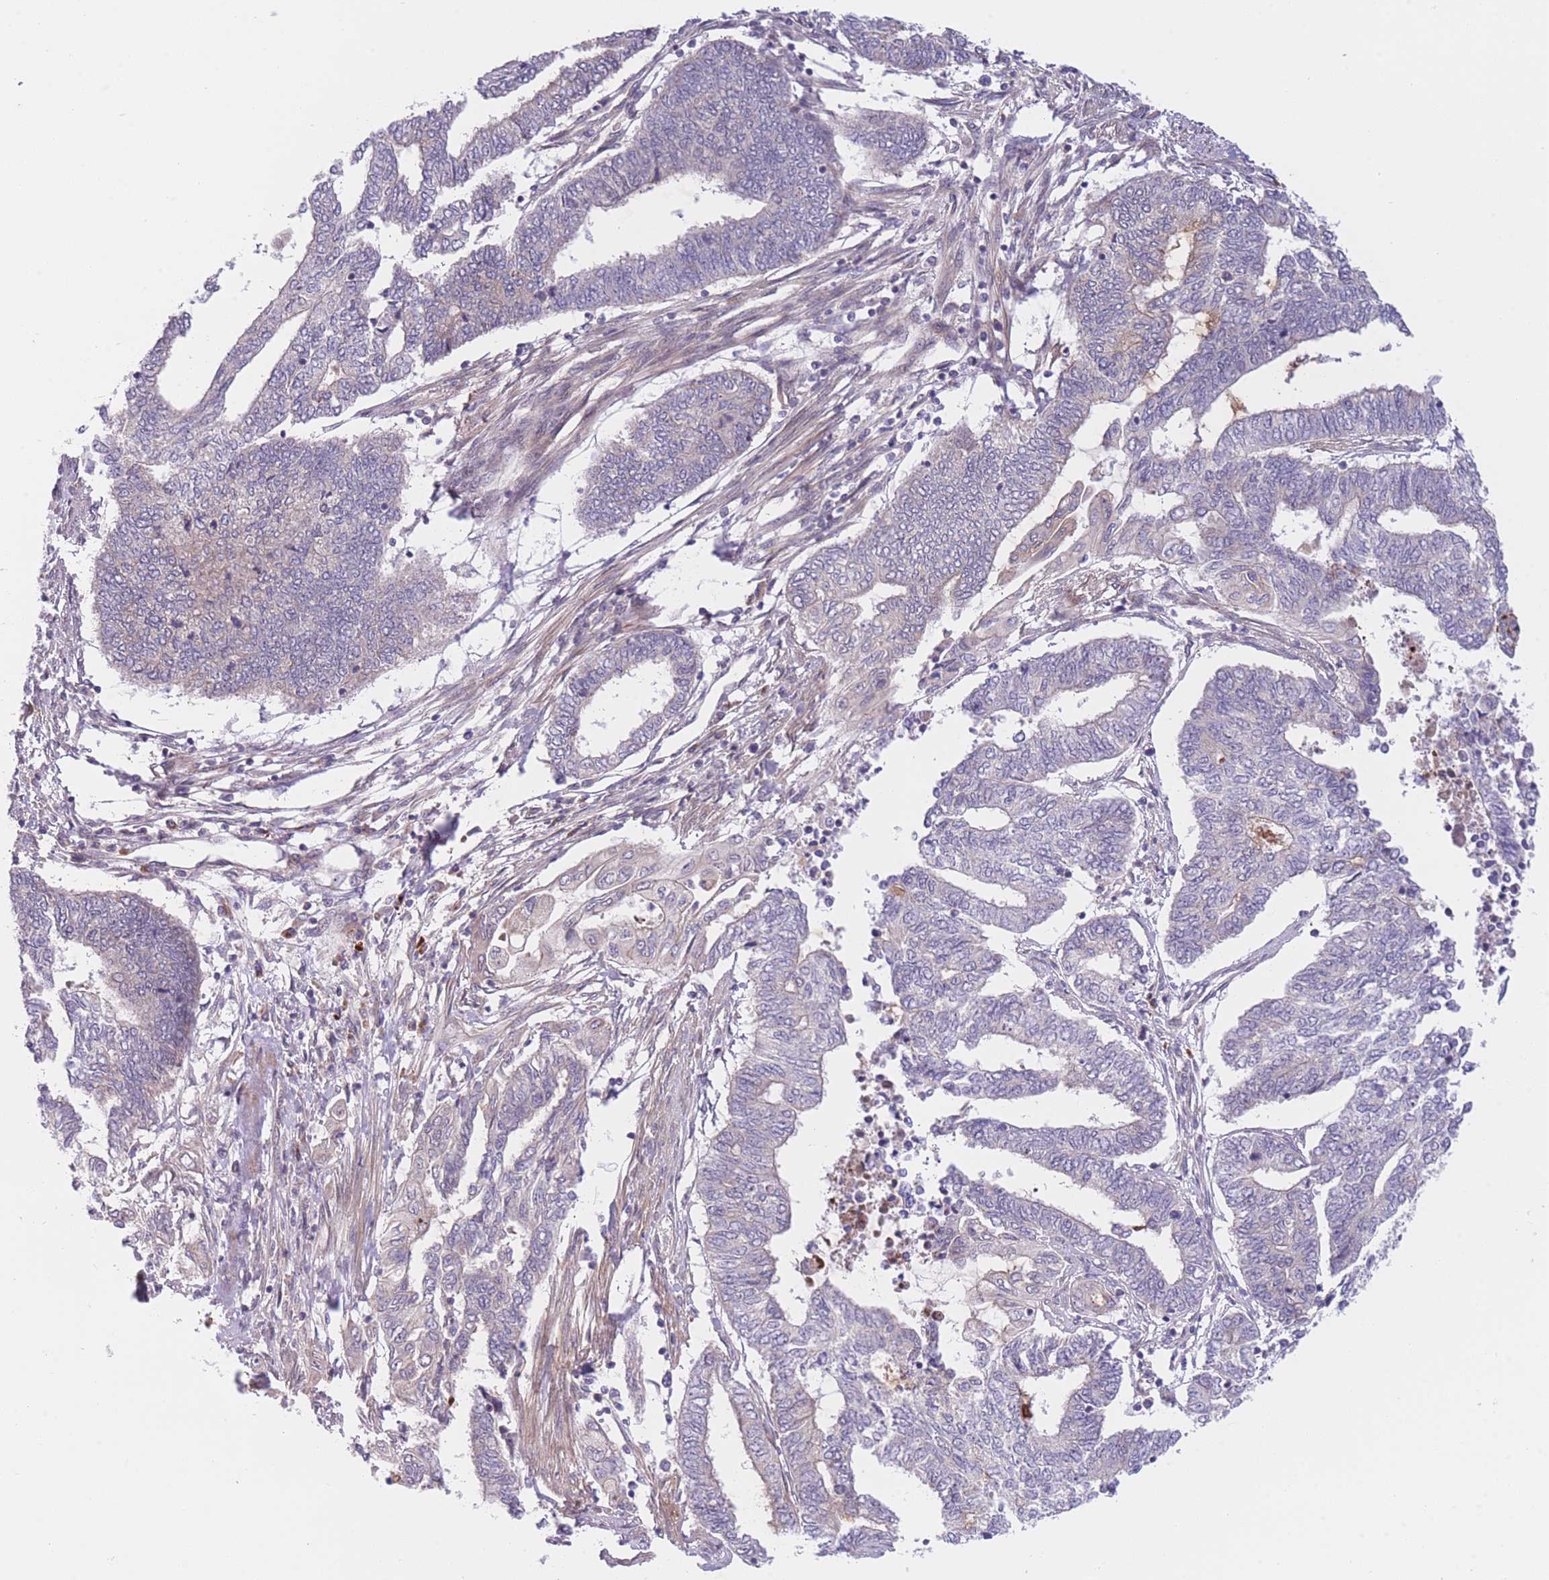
{"staining": {"intensity": "negative", "quantity": "none", "location": "none"}, "tissue": "endometrial cancer", "cell_type": "Tumor cells", "image_type": "cancer", "snomed": [{"axis": "morphology", "description": "Adenocarcinoma, NOS"}, {"axis": "topography", "description": "Uterus"}, {"axis": "topography", "description": "Endometrium"}], "caption": "IHC of human endometrial cancer displays no staining in tumor cells.", "gene": "CDC25B", "patient": {"sex": "female", "age": 70}}